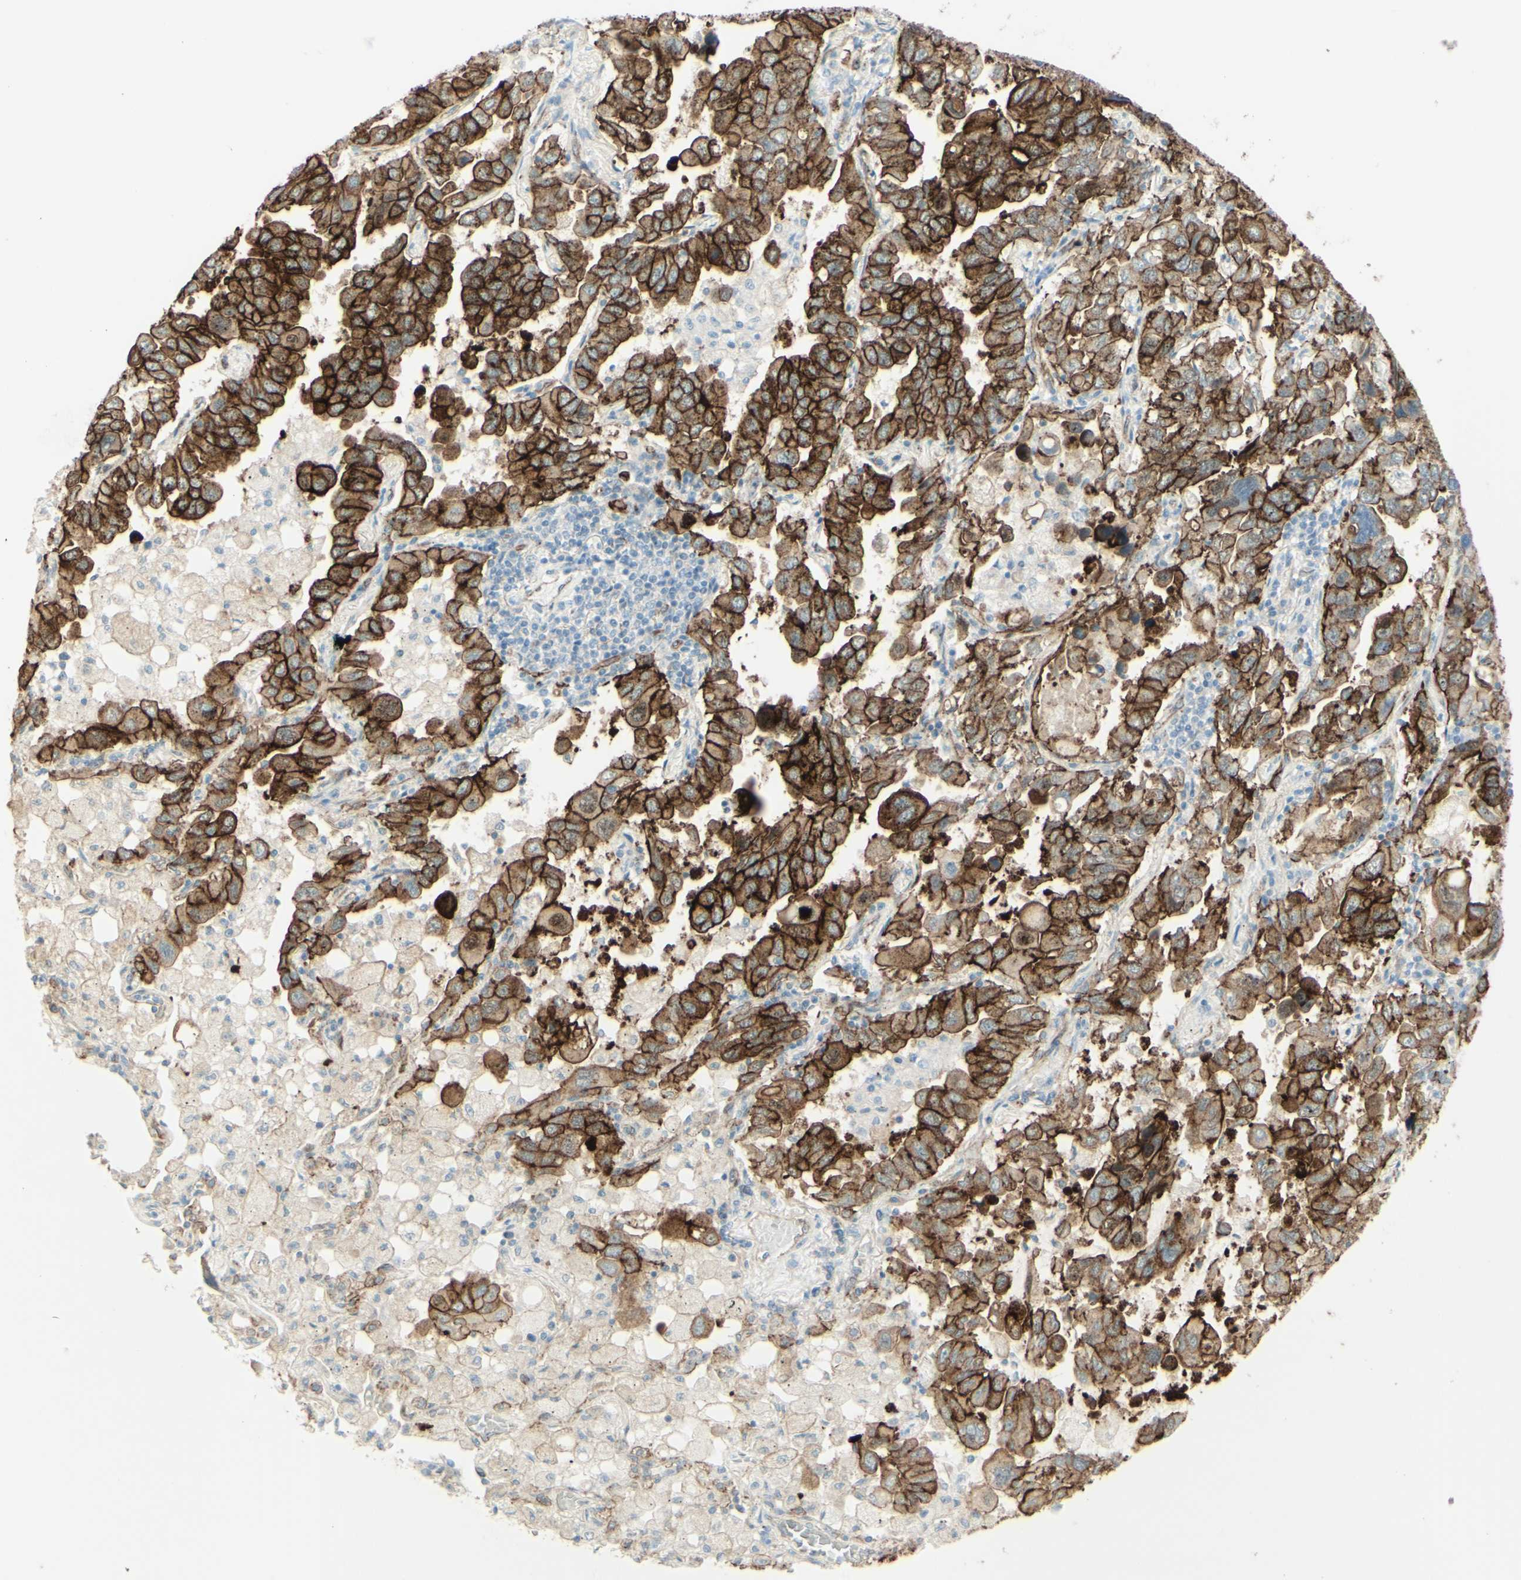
{"staining": {"intensity": "strong", "quantity": "25%-75%", "location": "cytoplasmic/membranous"}, "tissue": "lung cancer", "cell_type": "Tumor cells", "image_type": "cancer", "snomed": [{"axis": "morphology", "description": "Adenocarcinoma, NOS"}, {"axis": "topography", "description": "Lung"}], "caption": "Lung adenocarcinoma was stained to show a protein in brown. There is high levels of strong cytoplasmic/membranous positivity in approximately 25%-75% of tumor cells.", "gene": "MYO6", "patient": {"sex": "male", "age": 64}}